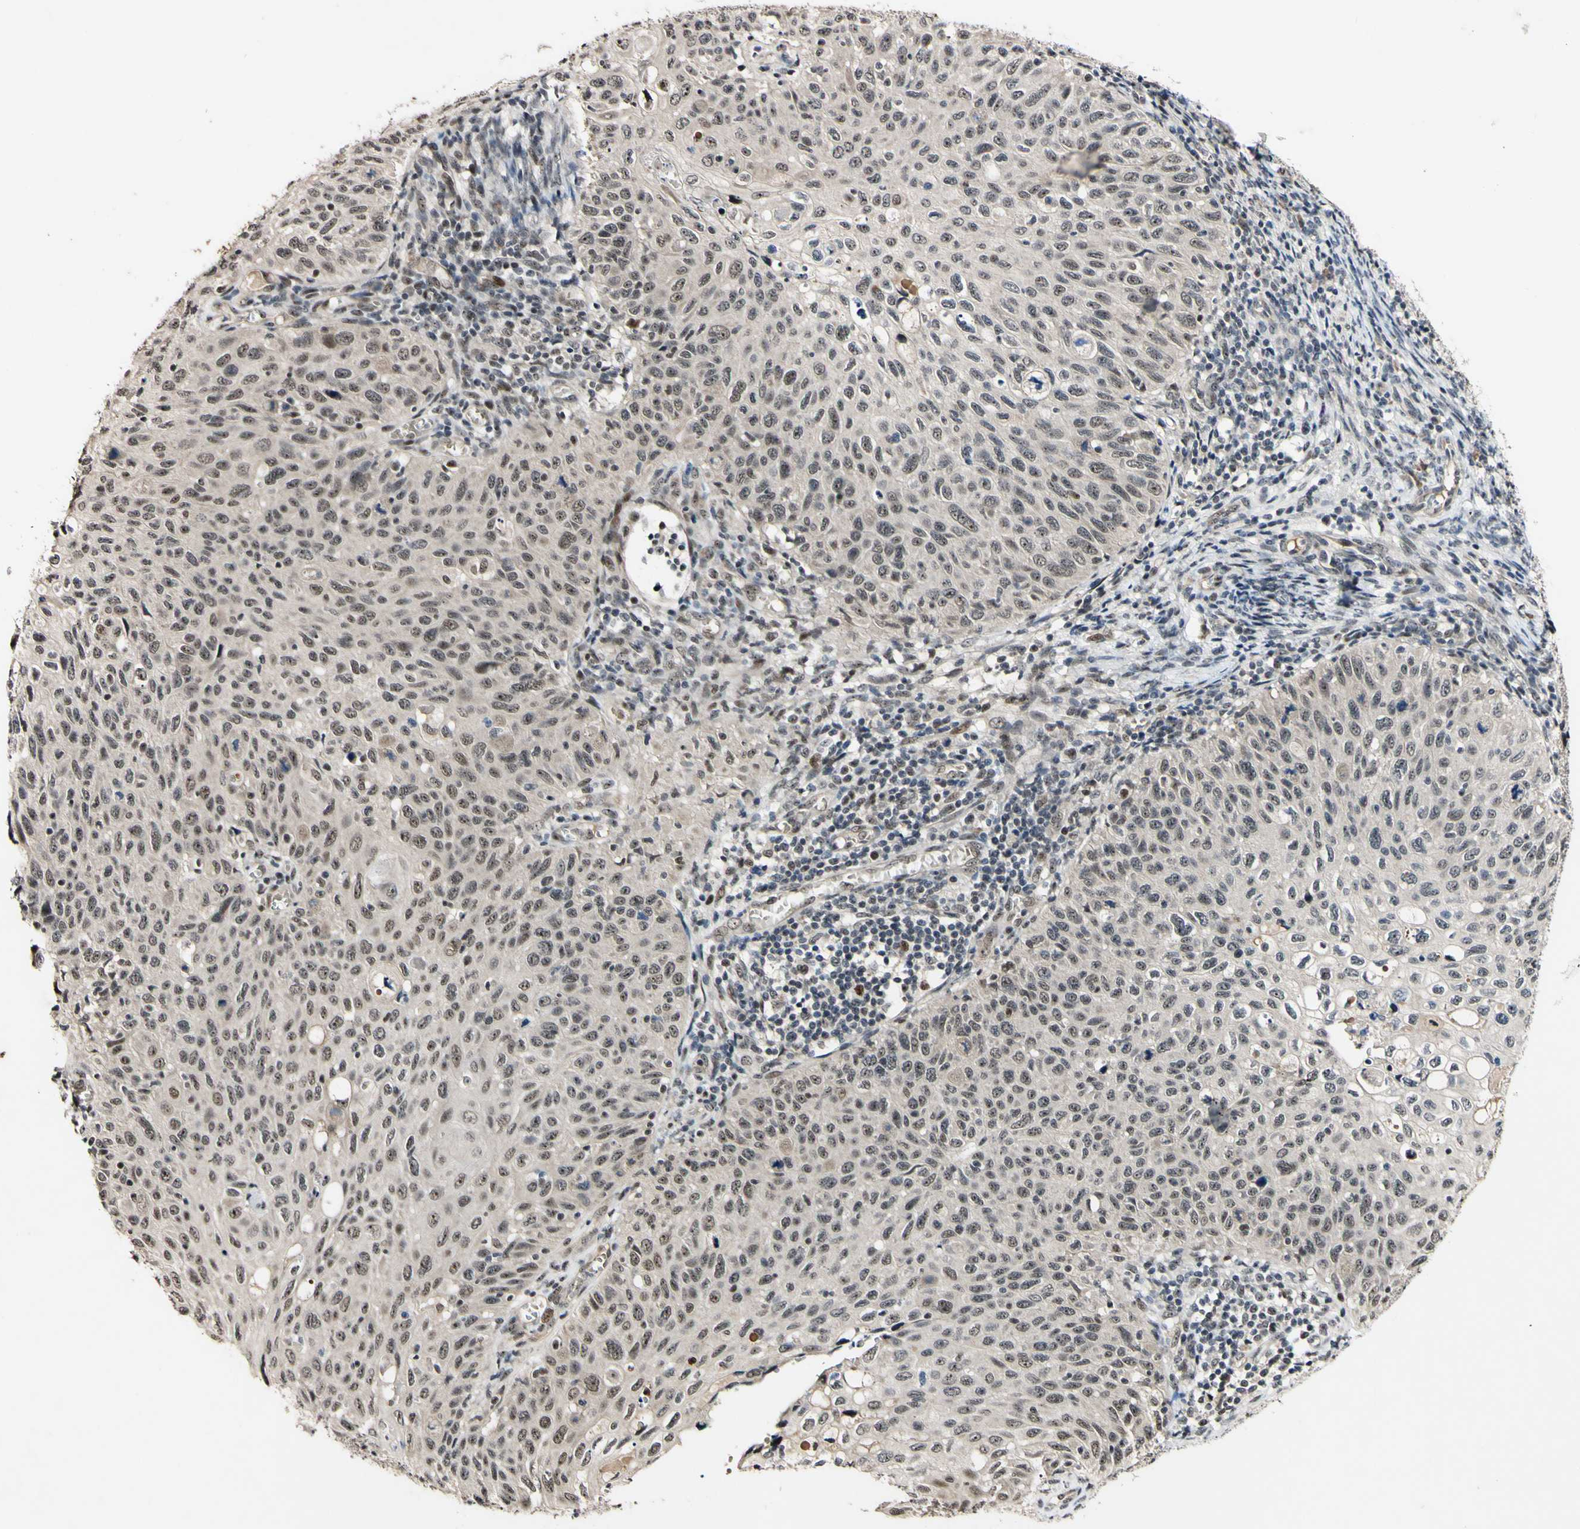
{"staining": {"intensity": "moderate", "quantity": "25%-75%", "location": "nuclear"}, "tissue": "cervical cancer", "cell_type": "Tumor cells", "image_type": "cancer", "snomed": [{"axis": "morphology", "description": "Squamous cell carcinoma, NOS"}, {"axis": "topography", "description": "Cervix"}], "caption": "Immunohistochemistry (IHC) of cervical squamous cell carcinoma shows medium levels of moderate nuclear expression in approximately 25%-75% of tumor cells. Using DAB (brown) and hematoxylin (blue) stains, captured at high magnification using brightfield microscopy.", "gene": "POLR2F", "patient": {"sex": "female", "age": 70}}